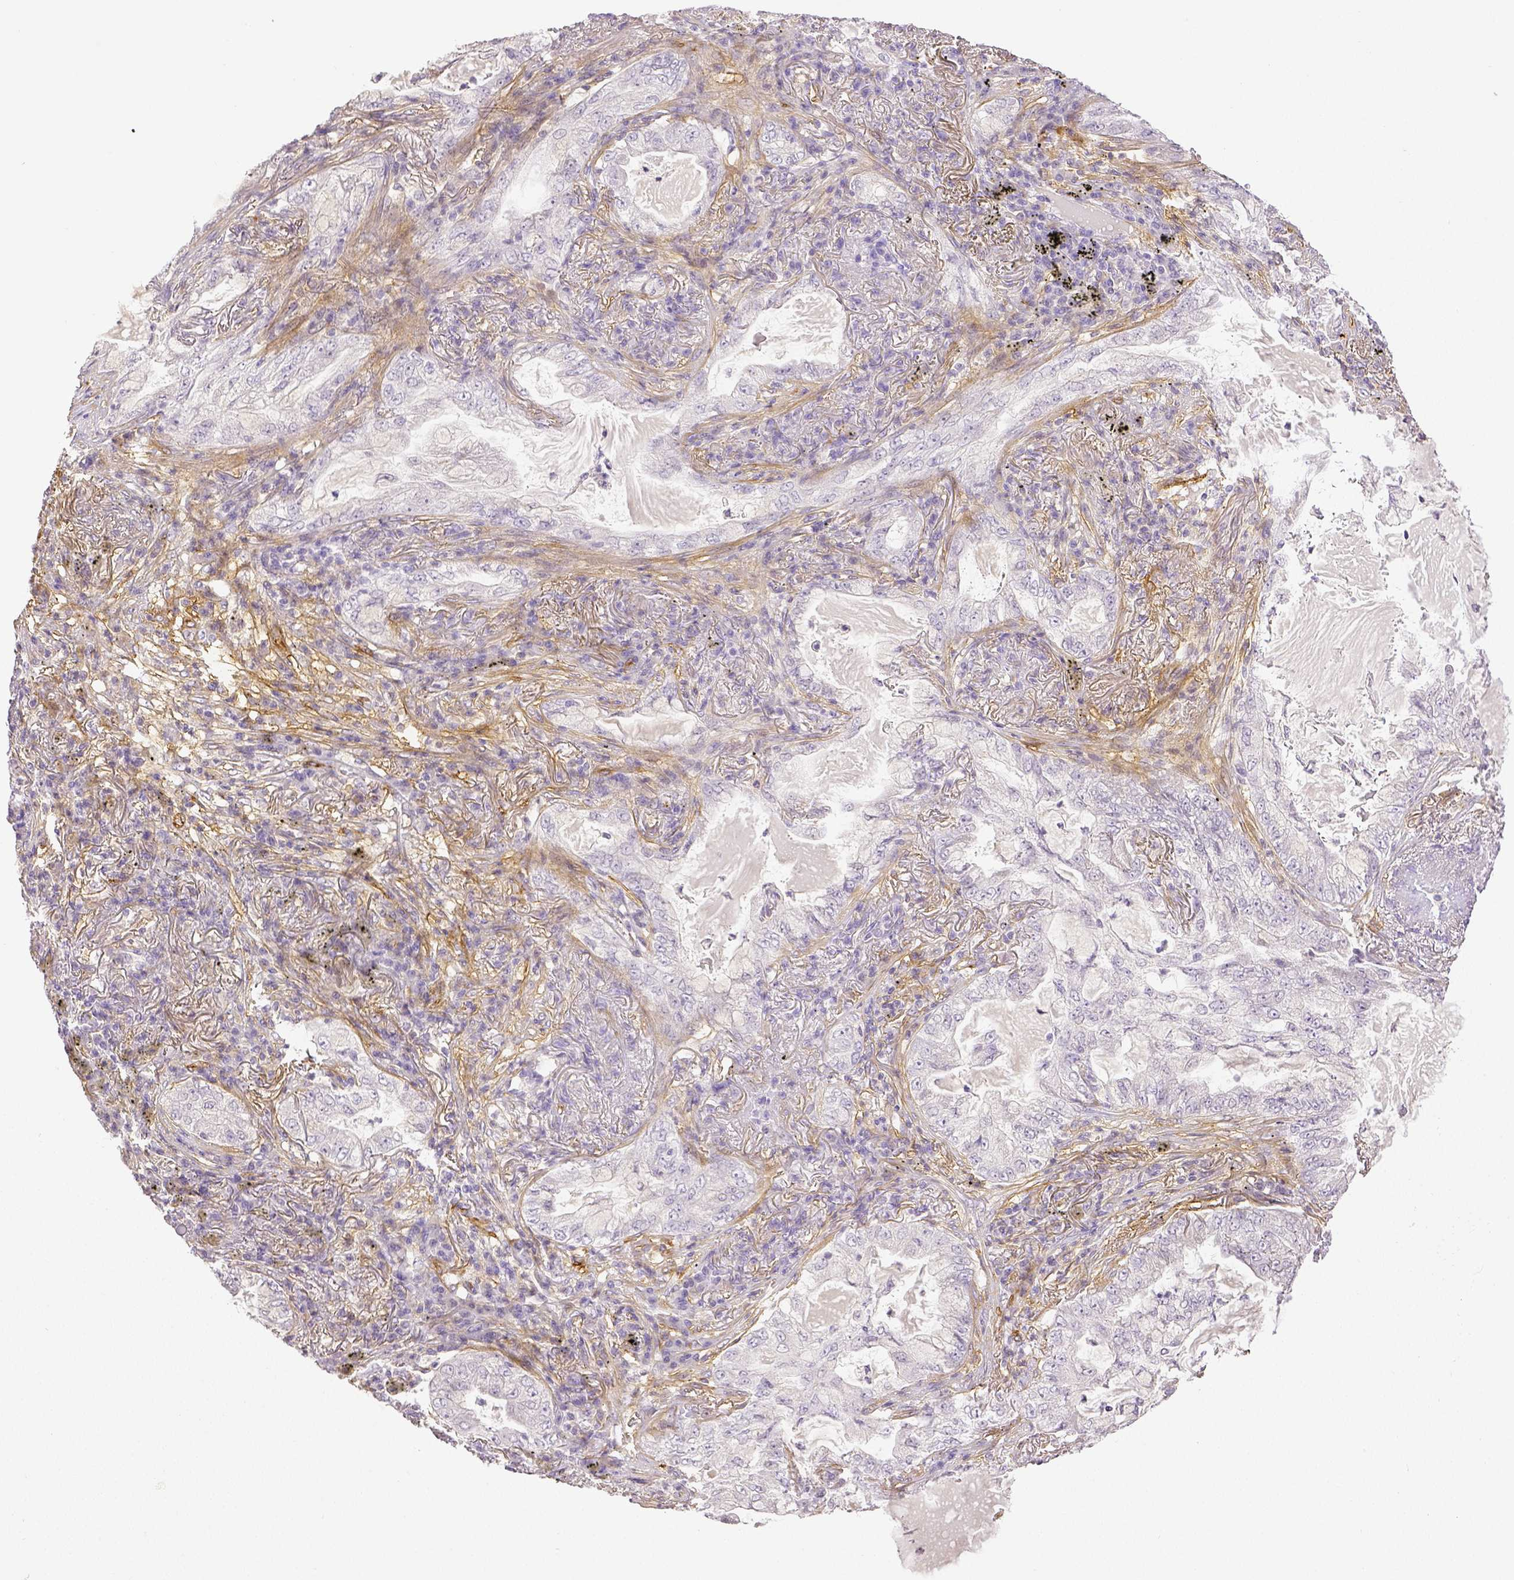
{"staining": {"intensity": "negative", "quantity": "none", "location": "none"}, "tissue": "lung cancer", "cell_type": "Tumor cells", "image_type": "cancer", "snomed": [{"axis": "morphology", "description": "Adenocarcinoma, NOS"}, {"axis": "topography", "description": "Lung"}], "caption": "Tumor cells are negative for protein expression in human lung cancer.", "gene": "THY1", "patient": {"sex": "female", "age": 73}}